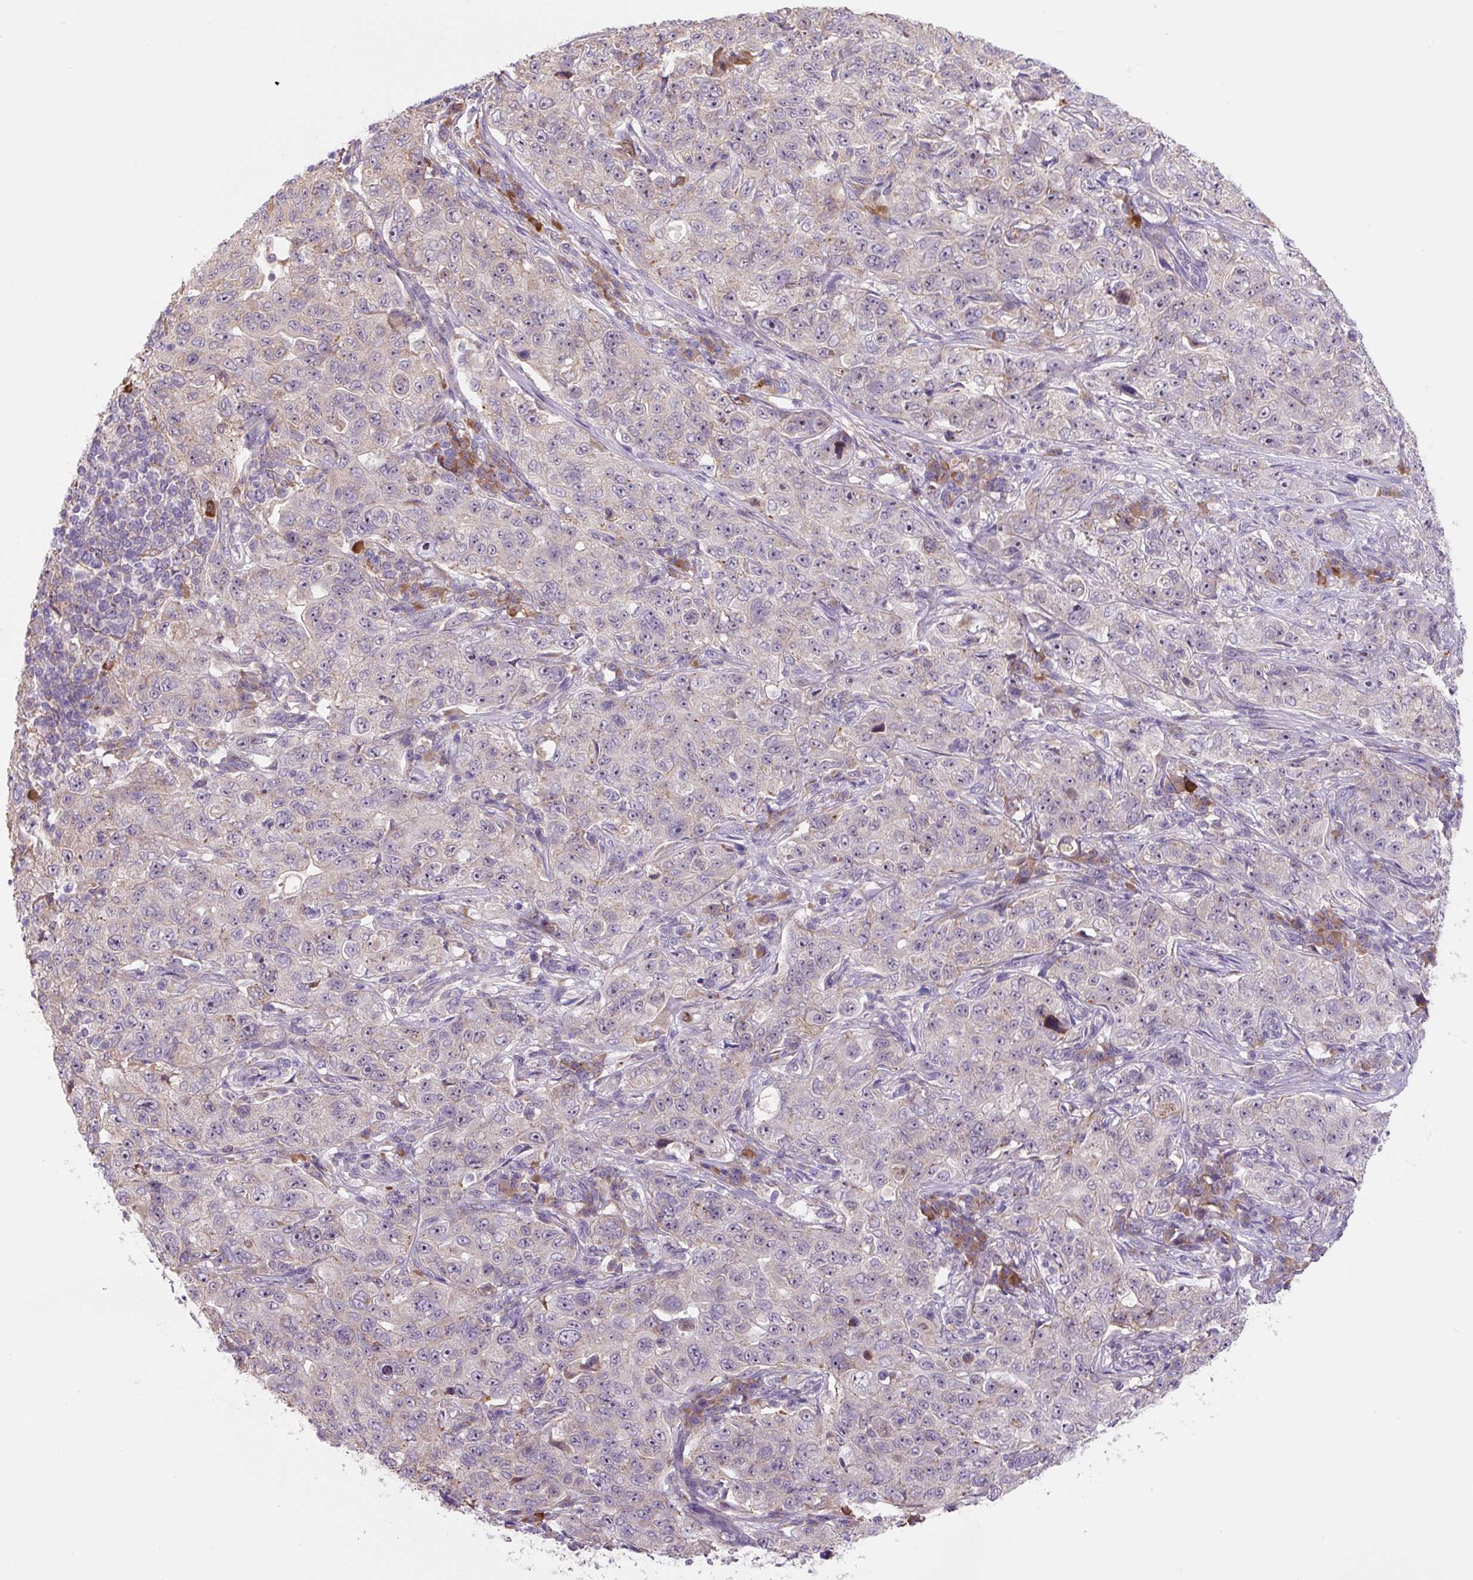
{"staining": {"intensity": "negative", "quantity": "none", "location": "none"}, "tissue": "pancreatic cancer", "cell_type": "Tumor cells", "image_type": "cancer", "snomed": [{"axis": "morphology", "description": "Adenocarcinoma, NOS"}, {"axis": "topography", "description": "Pancreas"}], "caption": "Protein analysis of adenocarcinoma (pancreatic) demonstrates no significant positivity in tumor cells.", "gene": "FZD5", "patient": {"sex": "male", "age": 68}}